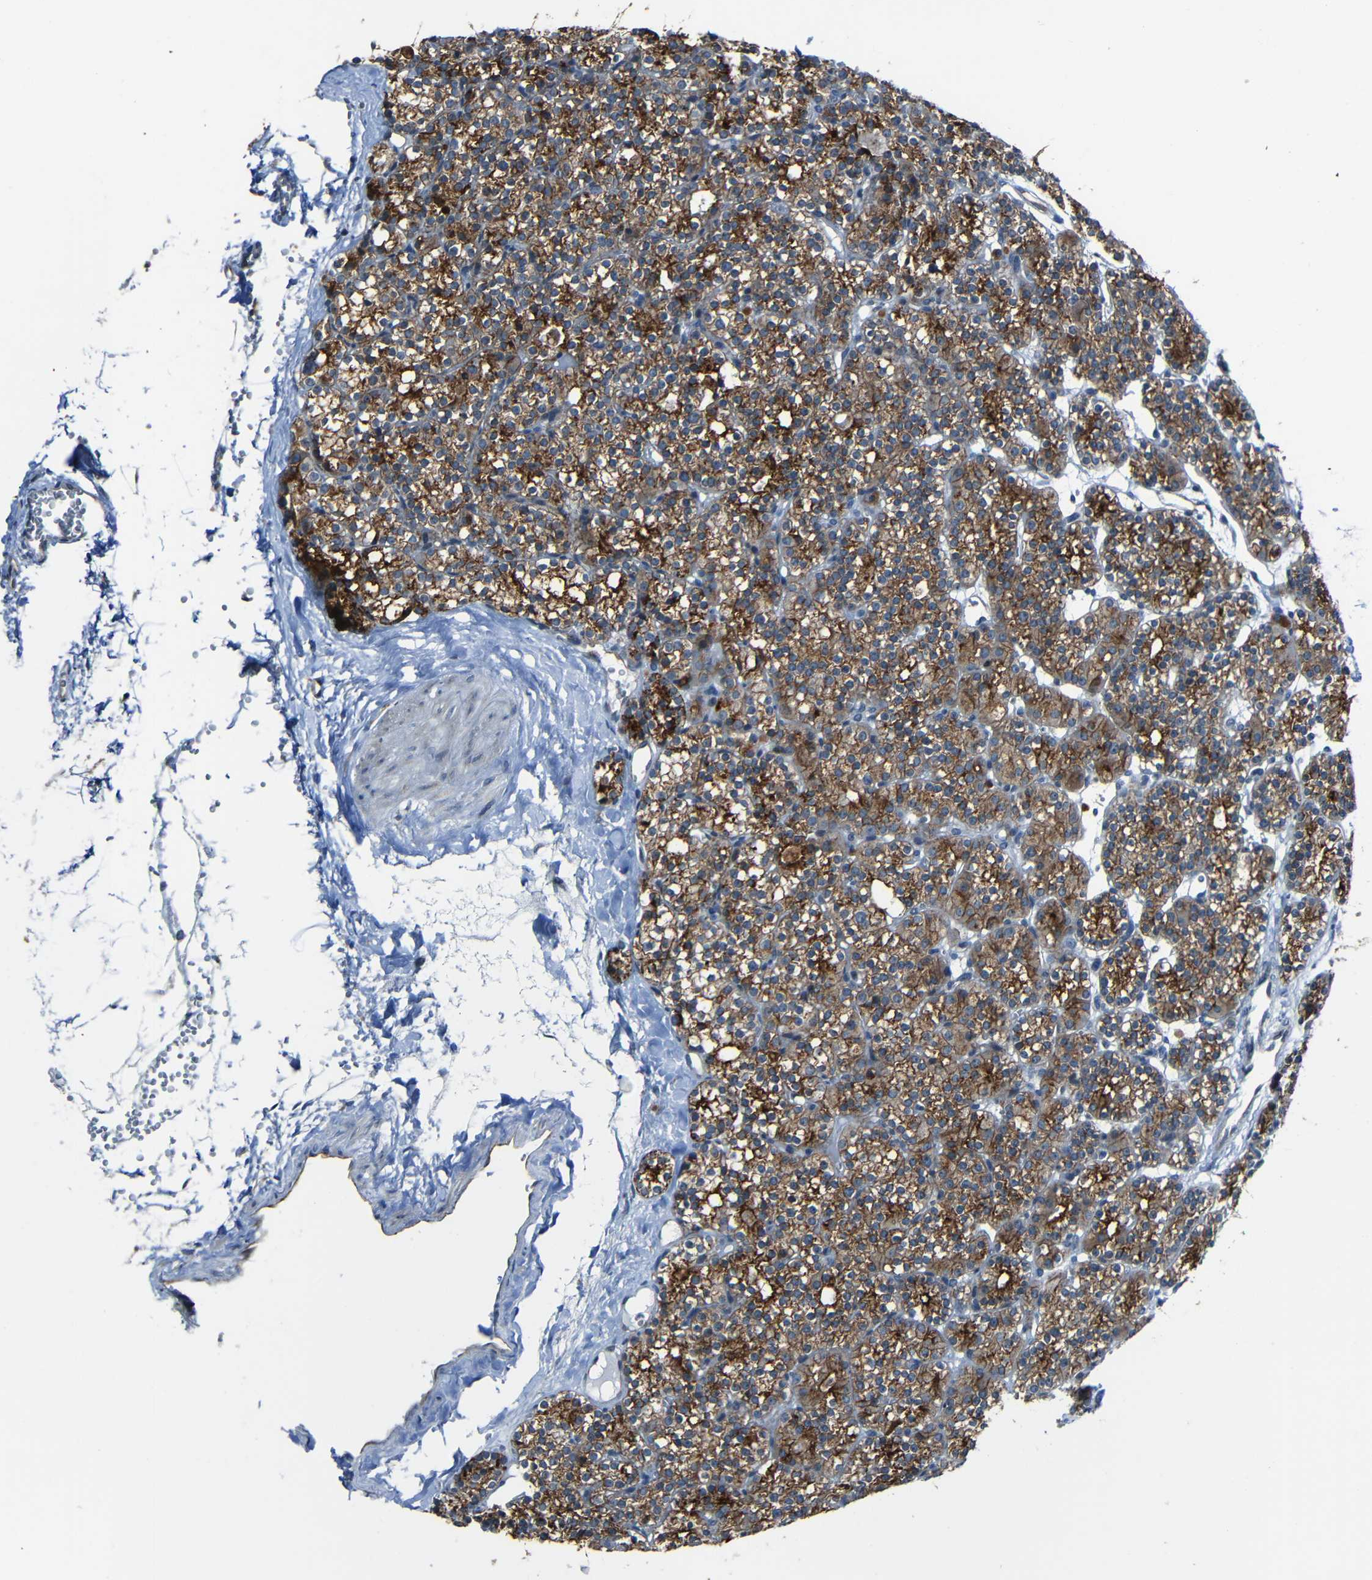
{"staining": {"intensity": "strong", "quantity": "25%-75%", "location": "cytoplasmic/membranous"}, "tissue": "parathyroid gland", "cell_type": "Glandular cells", "image_type": "normal", "snomed": [{"axis": "morphology", "description": "Normal tissue, NOS"}, {"axis": "topography", "description": "Parathyroid gland"}], "caption": "Protein staining shows strong cytoplasmic/membranous staining in about 25%-75% of glandular cells in normal parathyroid gland.", "gene": "DNAJC5", "patient": {"sex": "female", "age": 64}}